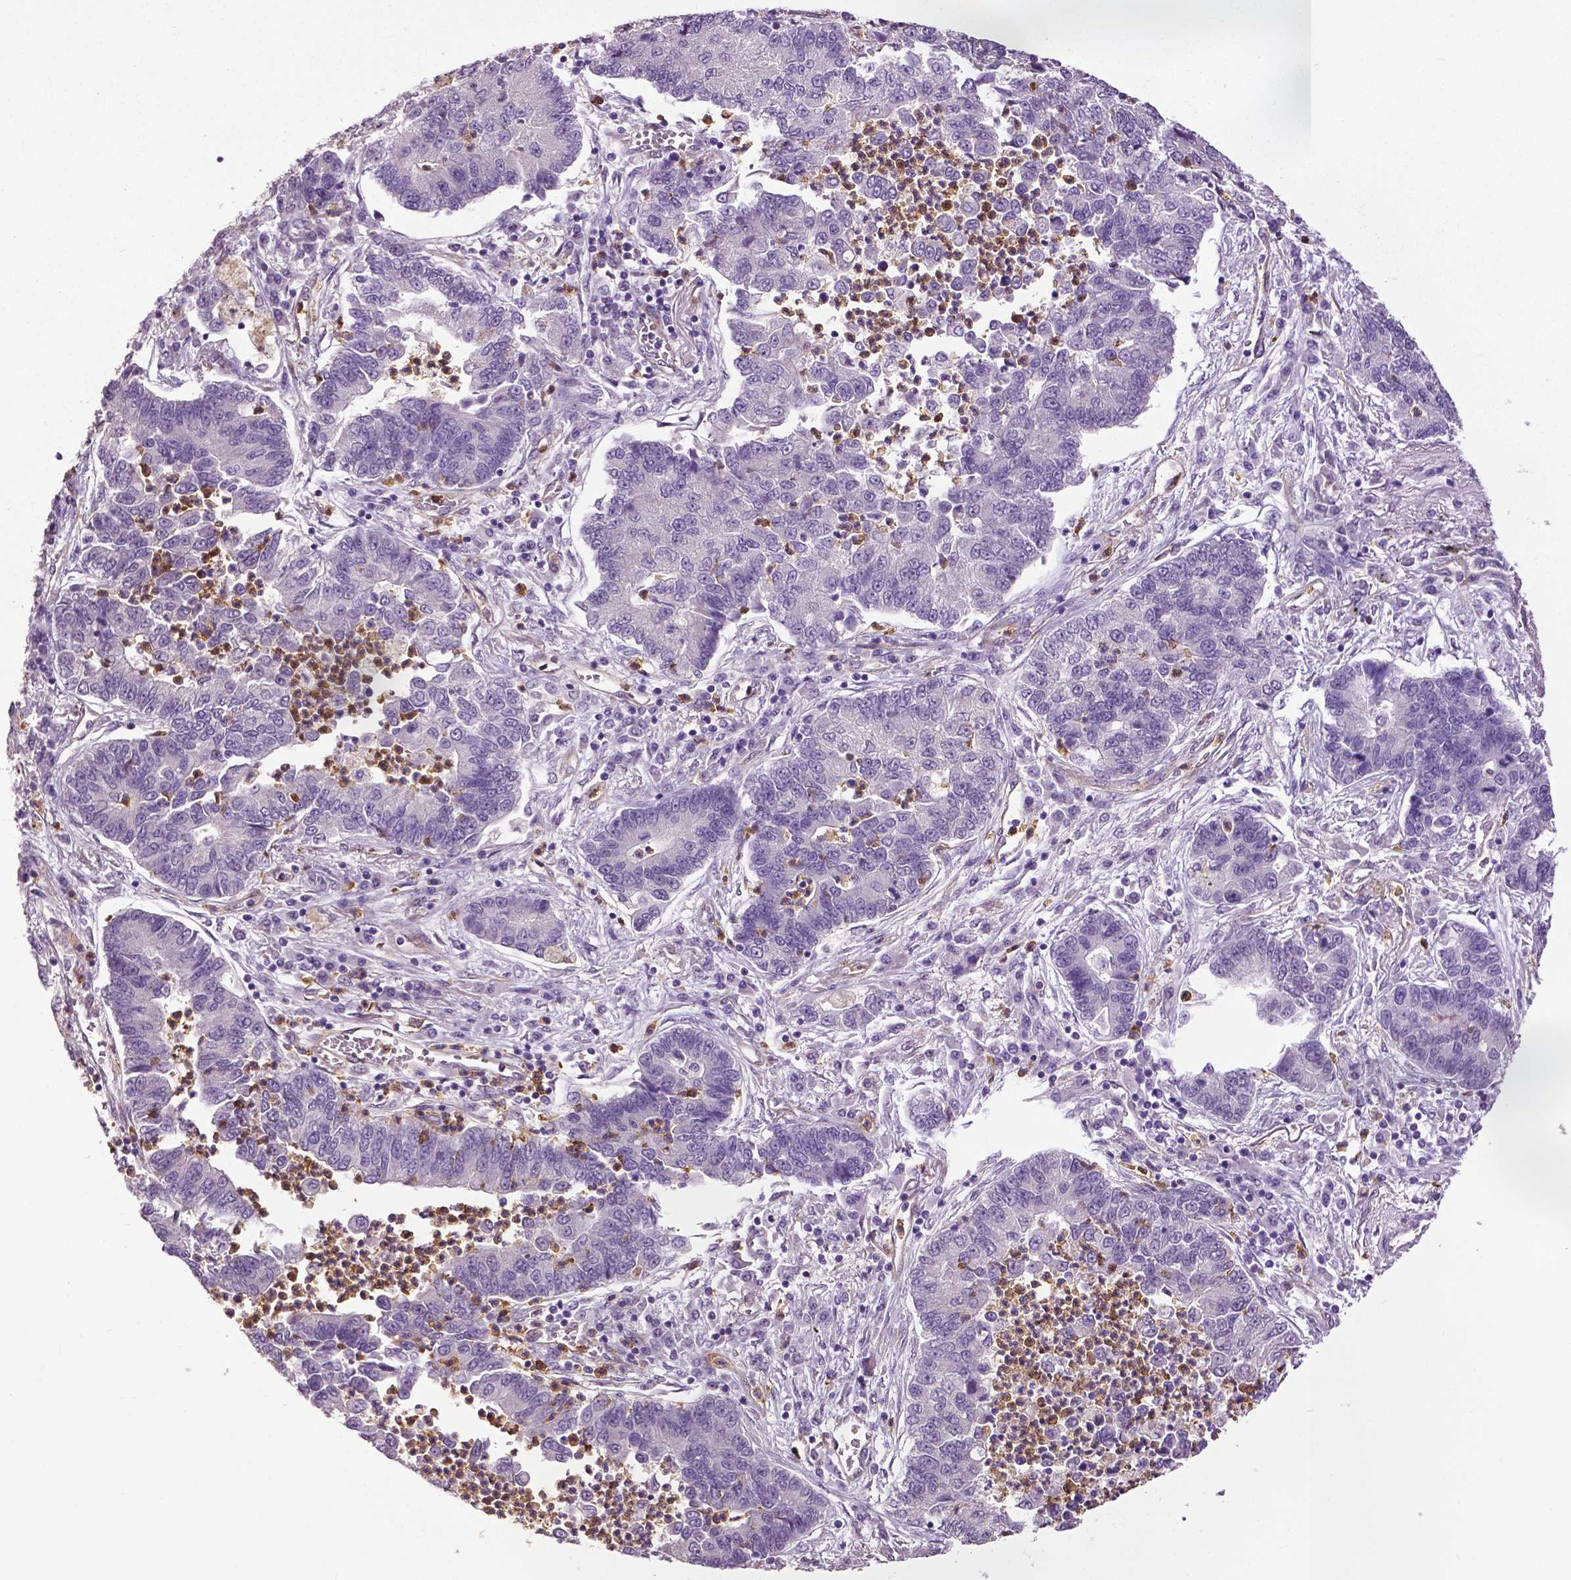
{"staining": {"intensity": "negative", "quantity": "none", "location": "none"}, "tissue": "lung cancer", "cell_type": "Tumor cells", "image_type": "cancer", "snomed": [{"axis": "morphology", "description": "Adenocarcinoma, NOS"}, {"axis": "topography", "description": "Lung"}], "caption": "Adenocarcinoma (lung) stained for a protein using immunohistochemistry reveals no positivity tumor cells.", "gene": "PTPN5", "patient": {"sex": "female", "age": 57}}